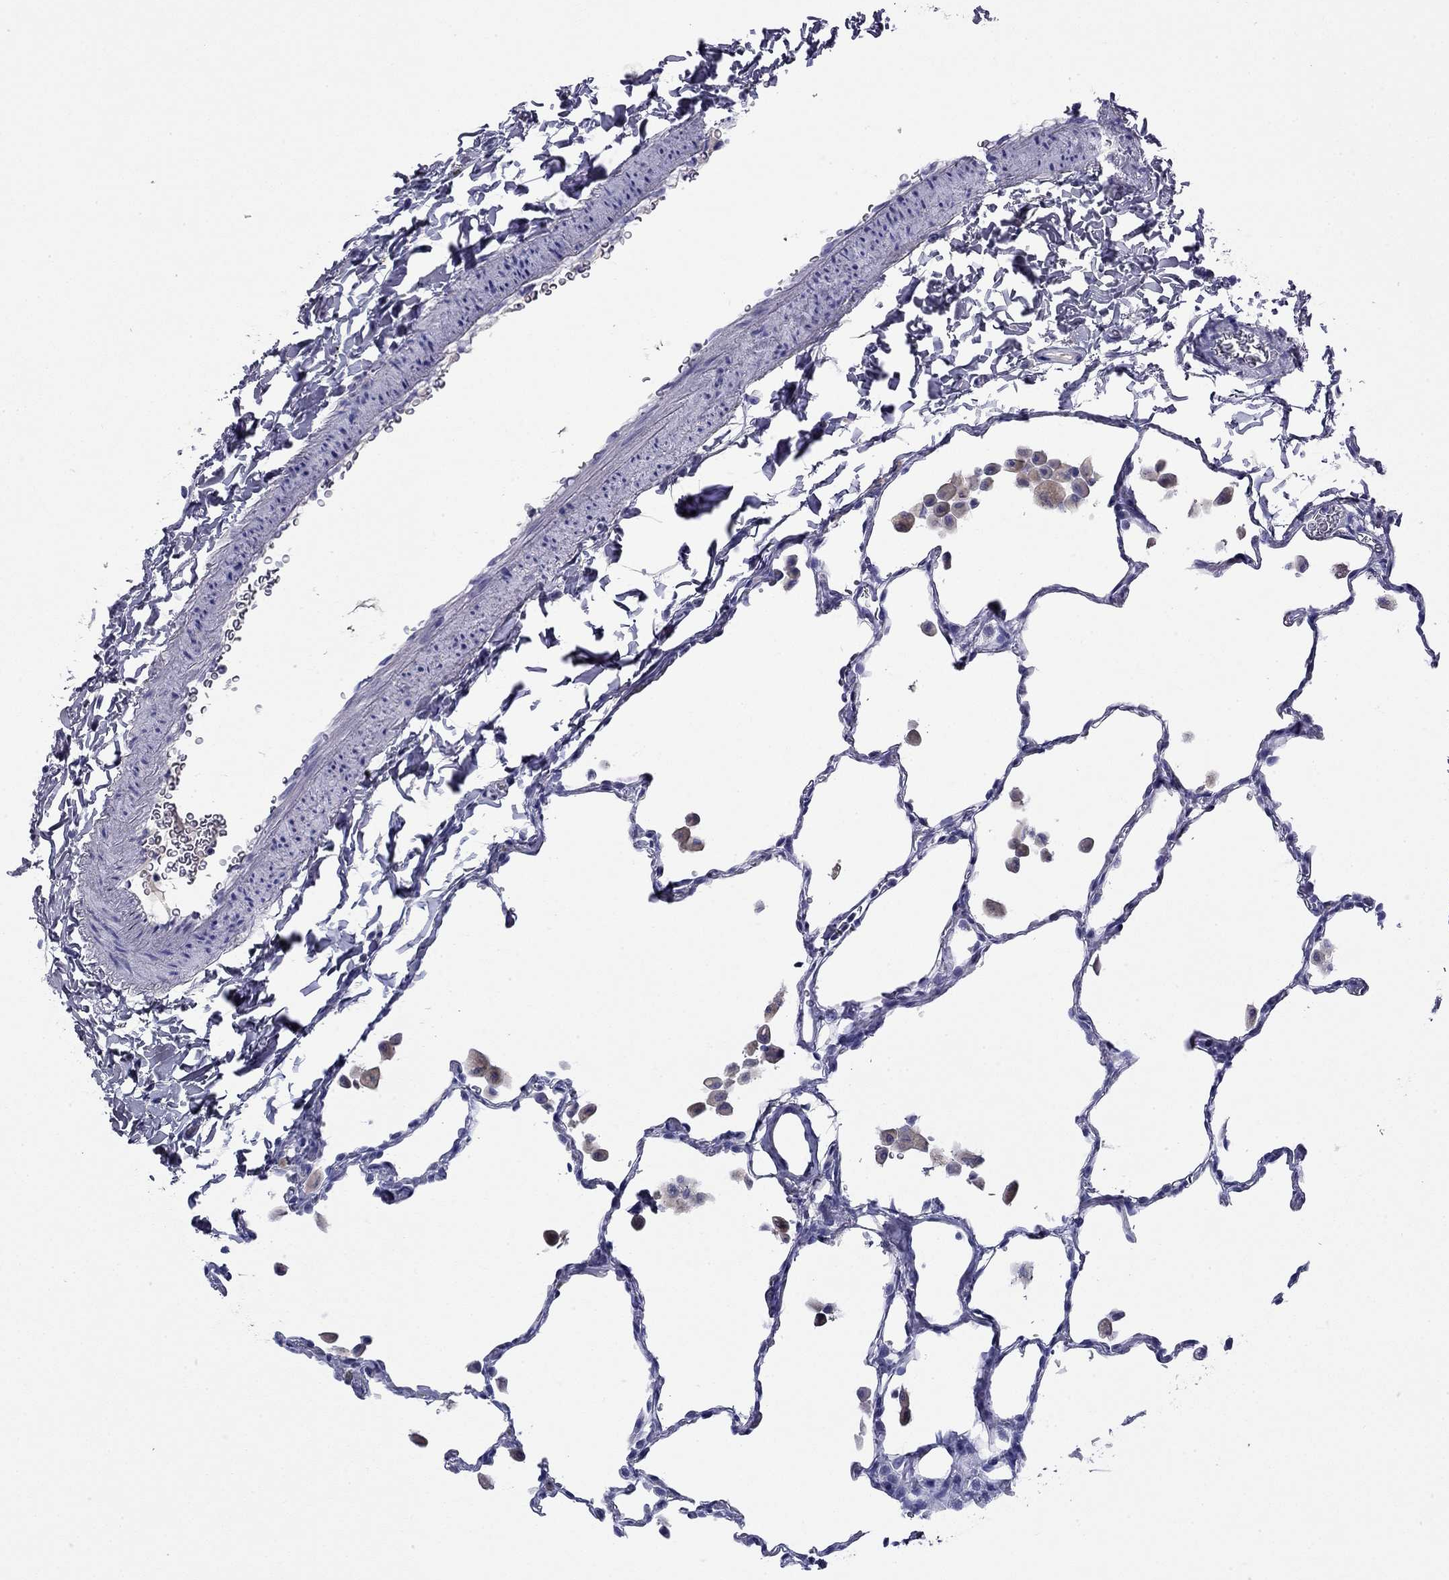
{"staining": {"intensity": "negative", "quantity": "none", "location": "none"}, "tissue": "lung", "cell_type": "Alveolar cells", "image_type": "normal", "snomed": [{"axis": "morphology", "description": "Normal tissue, NOS"}, {"axis": "topography", "description": "Lung"}], "caption": "Immunohistochemistry of normal lung displays no expression in alveolar cells.", "gene": "ODF4", "patient": {"sex": "female", "age": 47}}